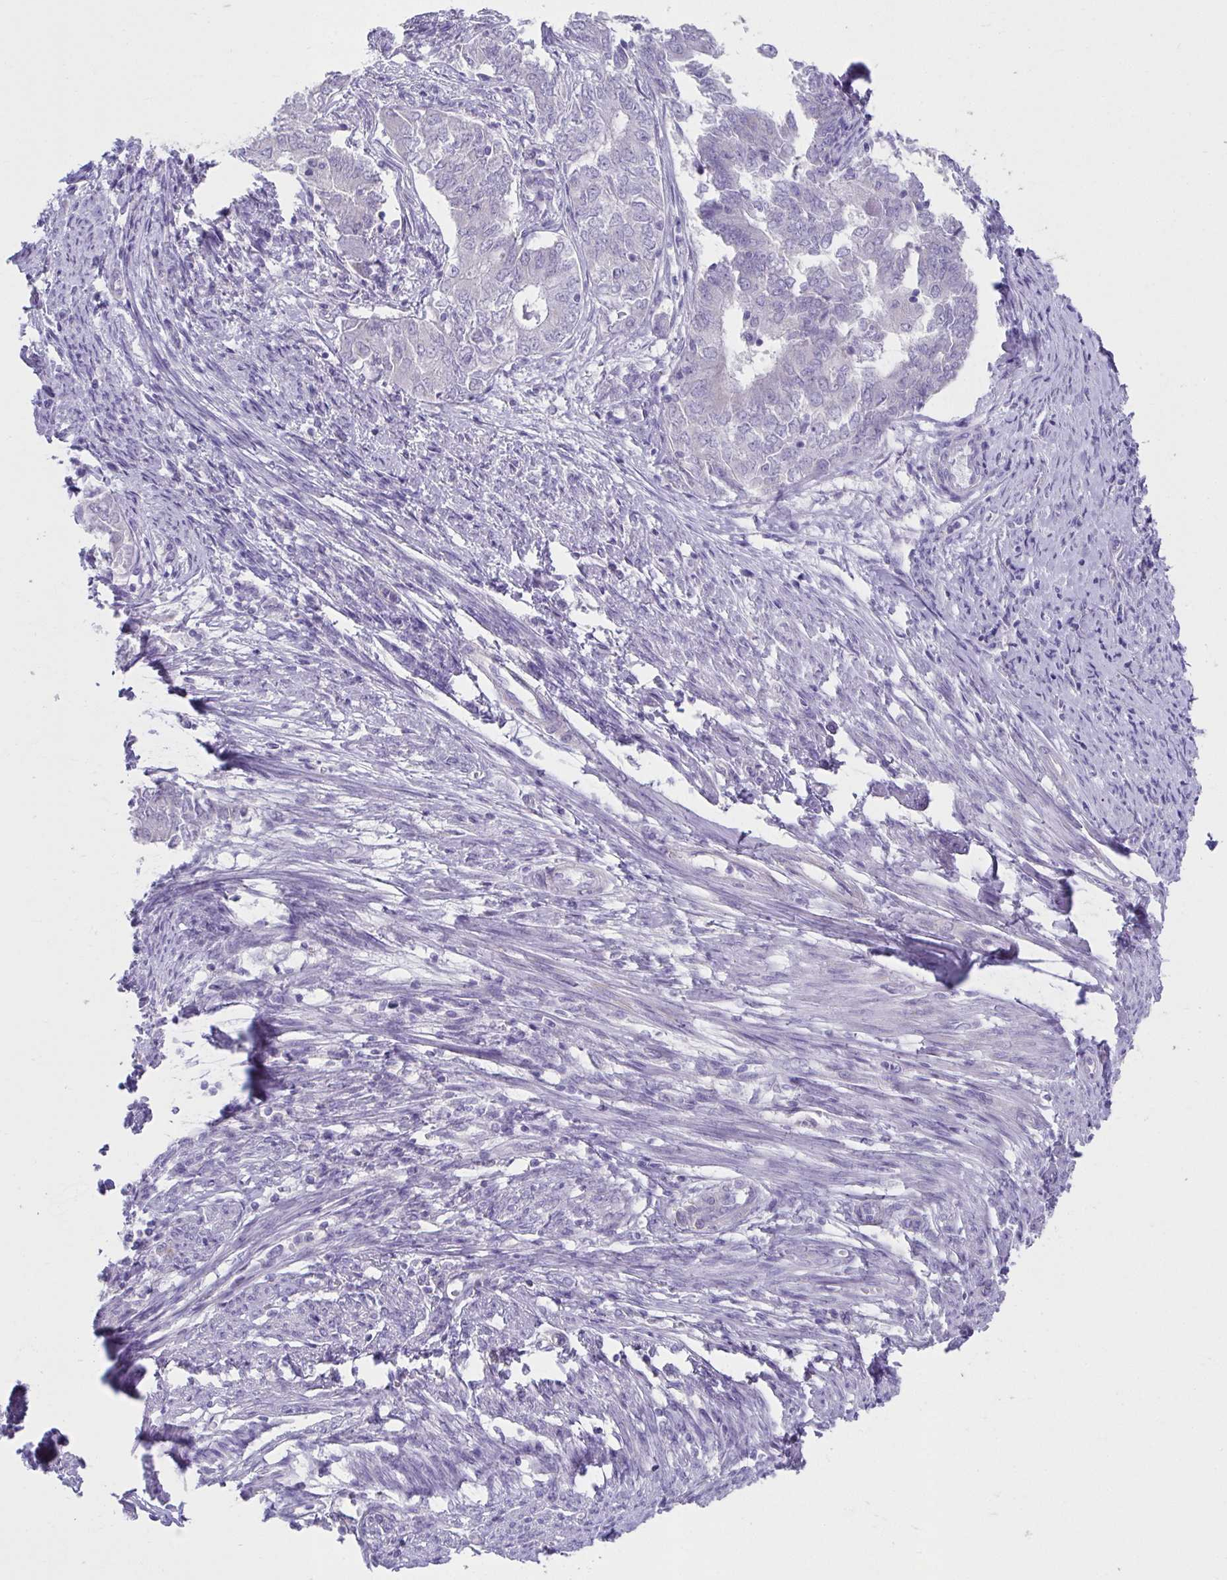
{"staining": {"intensity": "negative", "quantity": "none", "location": "none"}, "tissue": "endometrial cancer", "cell_type": "Tumor cells", "image_type": "cancer", "snomed": [{"axis": "morphology", "description": "Adenocarcinoma, NOS"}, {"axis": "topography", "description": "Endometrium"}], "caption": "Immunohistochemical staining of endometrial adenocarcinoma reveals no significant positivity in tumor cells.", "gene": "CXCR1", "patient": {"sex": "female", "age": 62}}